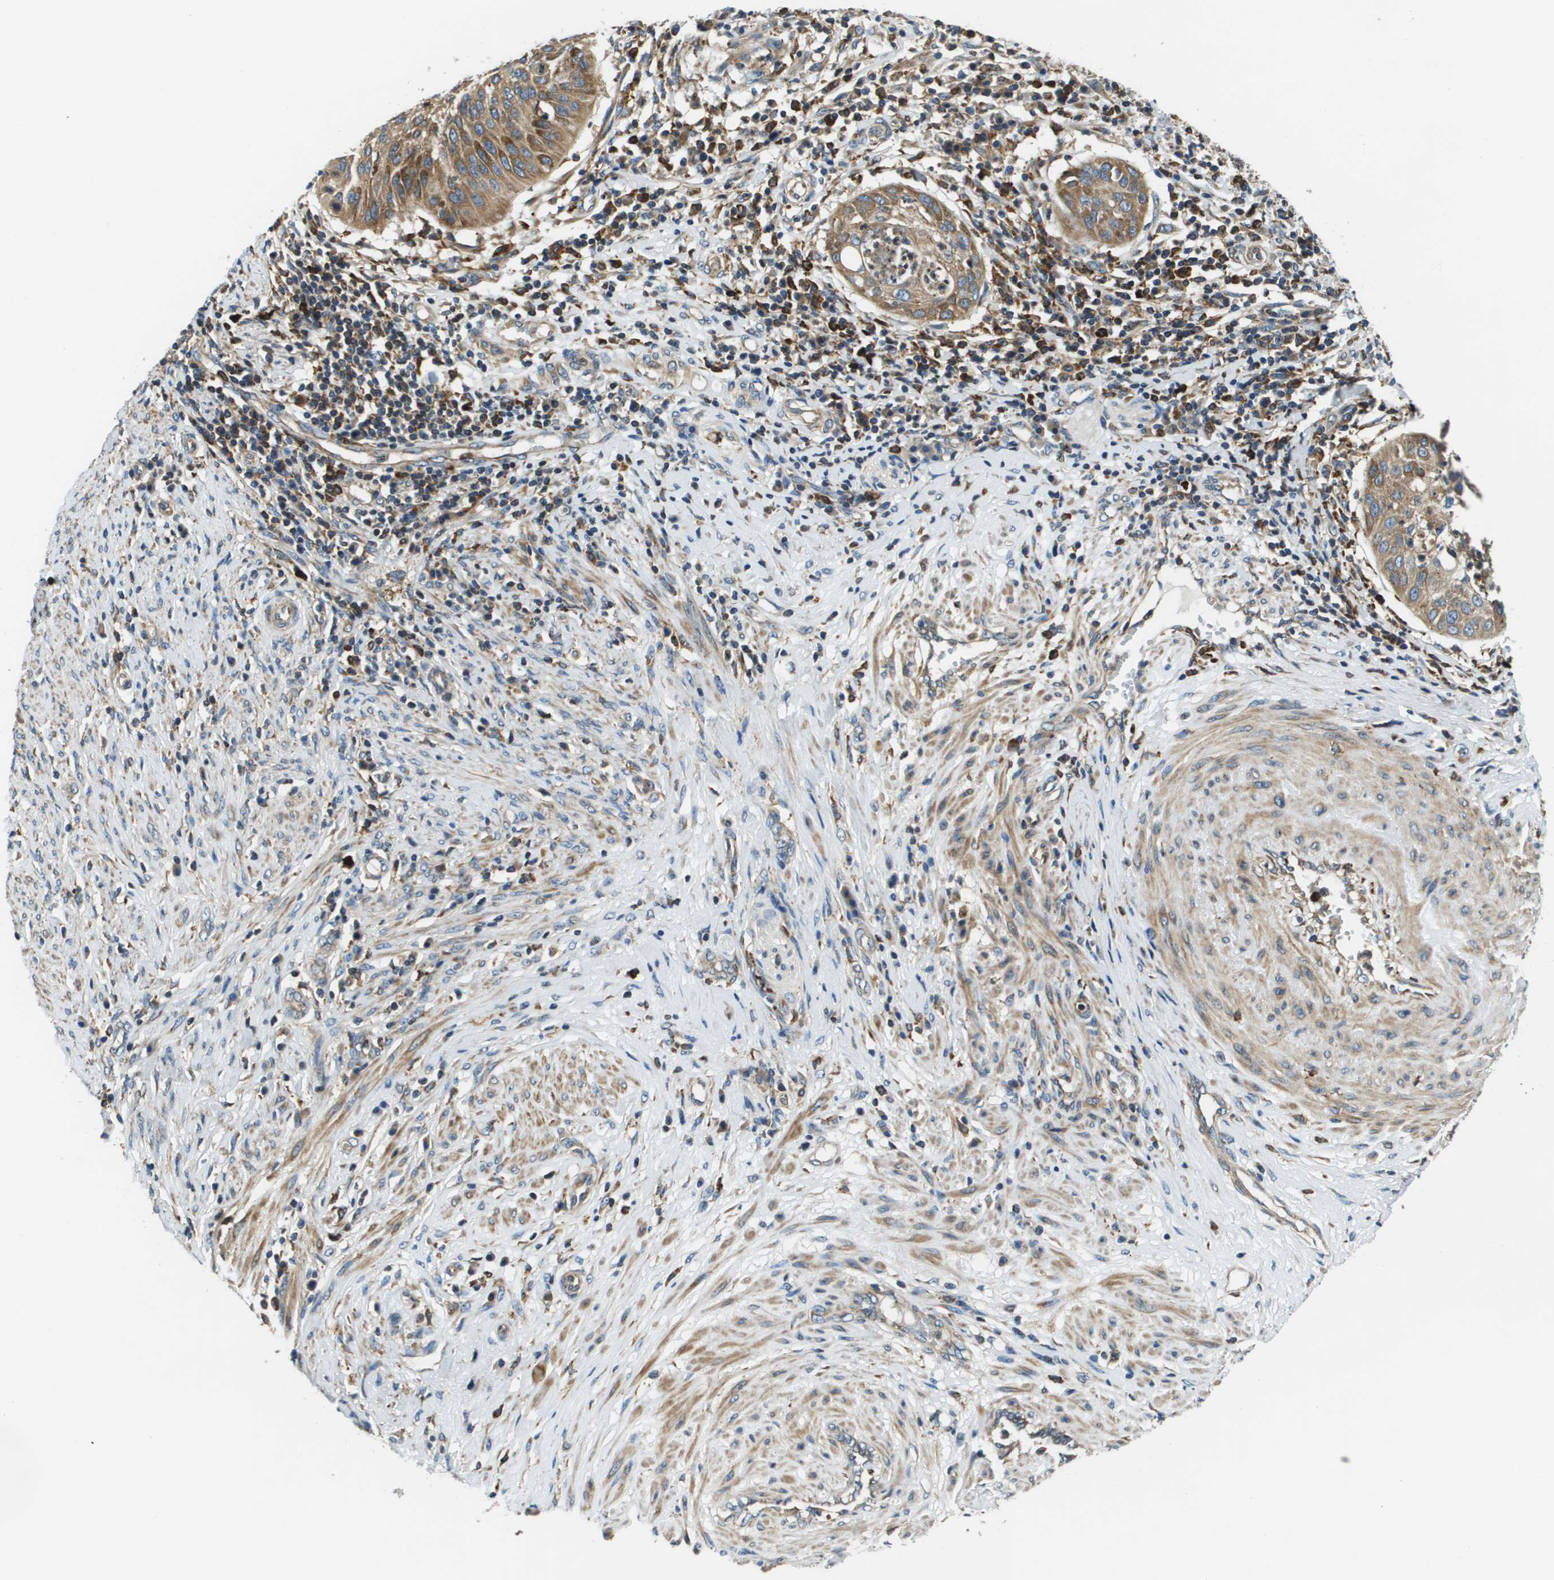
{"staining": {"intensity": "moderate", "quantity": ">75%", "location": "cytoplasmic/membranous"}, "tissue": "cervical cancer", "cell_type": "Tumor cells", "image_type": "cancer", "snomed": [{"axis": "morphology", "description": "Normal tissue, NOS"}, {"axis": "morphology", "description": "Squamous cell carcinoma, NOS"}, {"axis": "topography", "description": "Cervix"}], "caption": "This micrograph shows squamous cell carcinoma (cervical) stained with immunohistochemistry to label a protein in brown. The cytoplasmic/membranous of tumor cells show moderate positivity for the protein. Nuclei are counter-stained blue.", "gene": "CNPY3", "patient": {"sex": "female", "age": 39}}